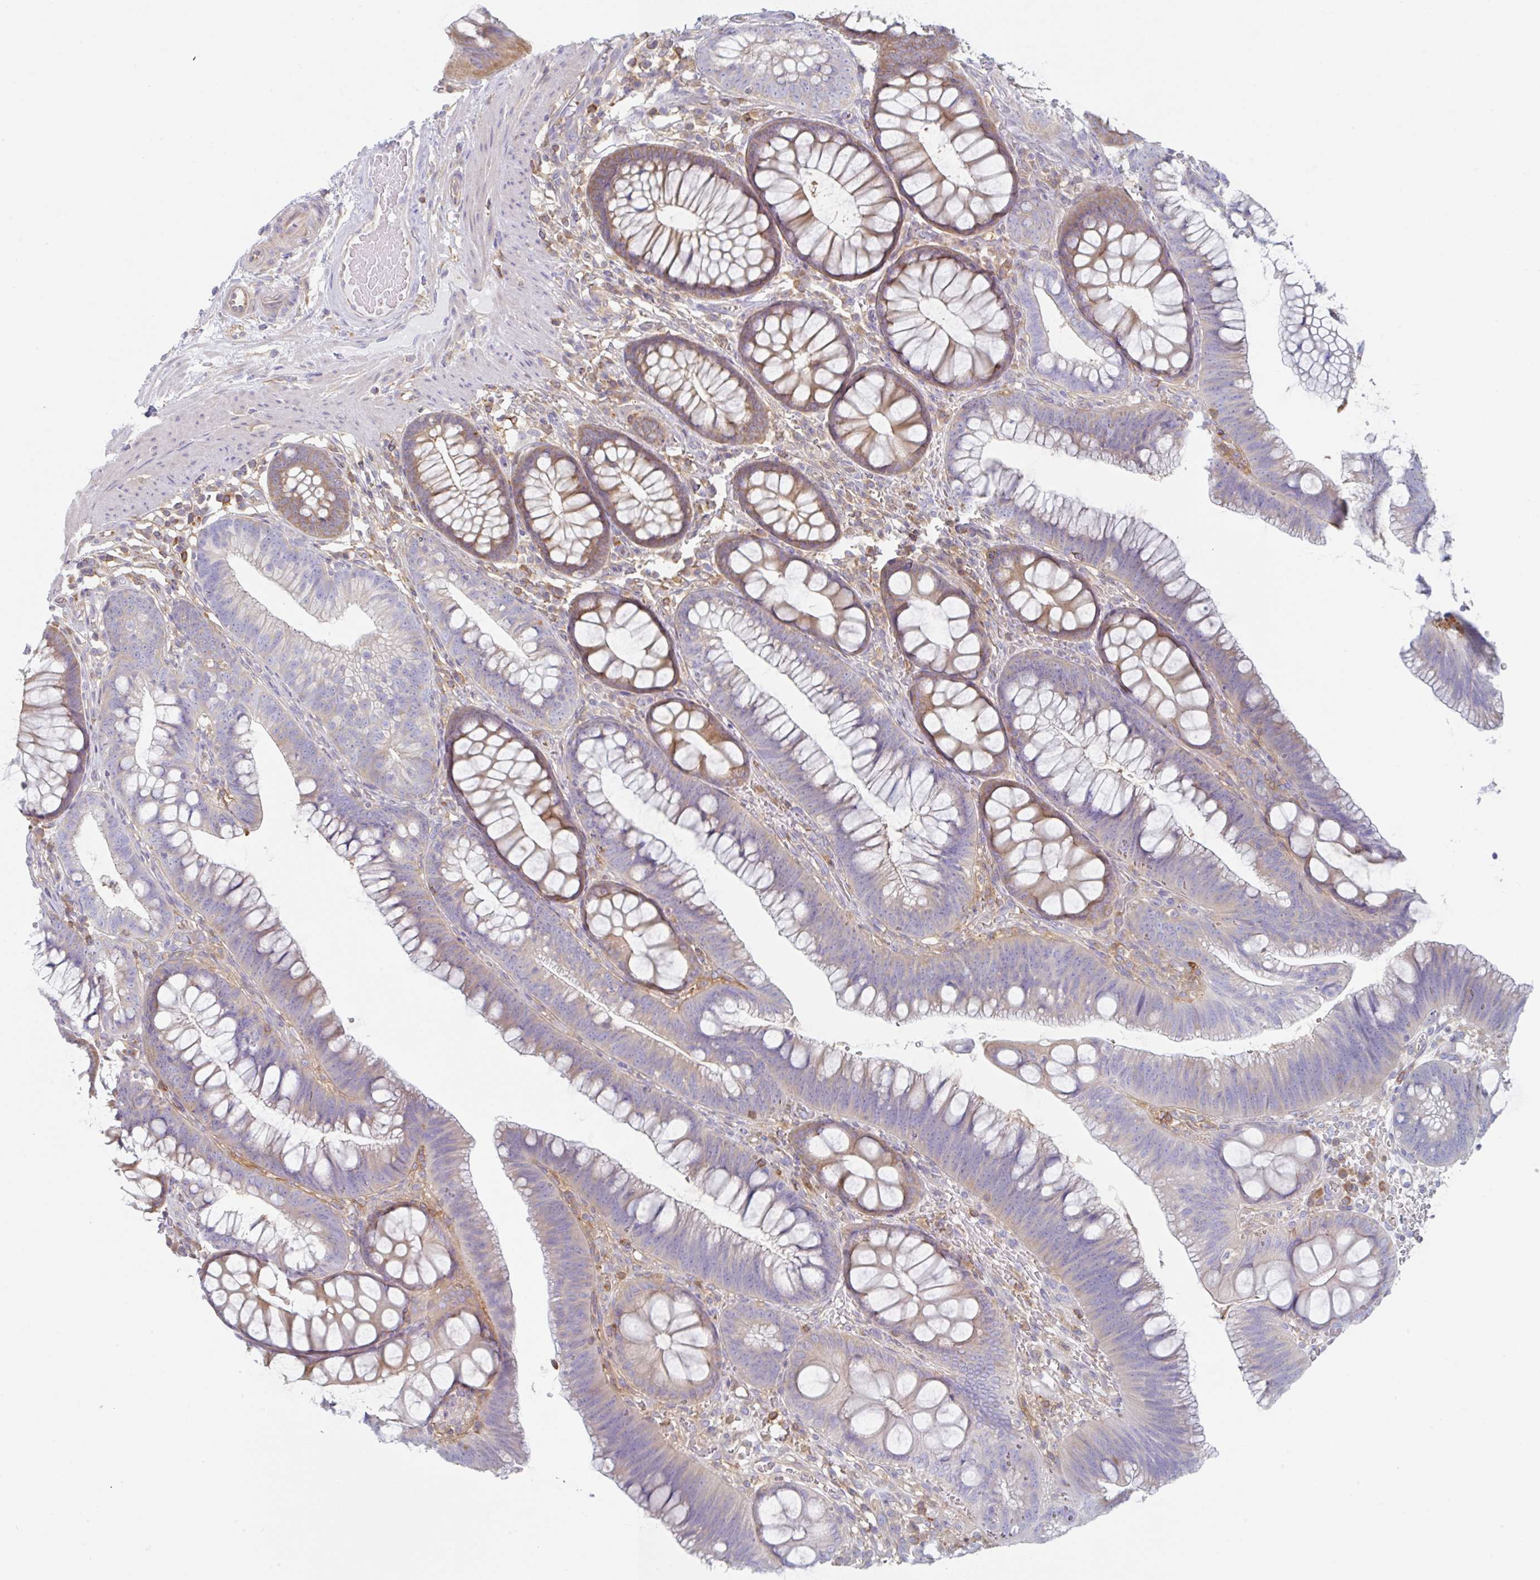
{"staining": {"intensity": "negative", "quantity": "none", "location": "none"}, "tissue": "colon", "cell_type": "Endothelial cells", "image_type": "normal", "snomed": [{"axis": "morphology", "description": "Normal tissue, NOS"}, {"axis": "morphology", "description": "Adenoma, NOS"}, {"axis": "topography", "description": "Soft tissue"}, {"axis": "topography", "description": "Colon"}], "caption": "DAB (3,3'-diaminobenzidine) immunohistochemical staining of unremarkable colon displays no significant staining in endothelial cells. (Stains: DAB (3,3'-diaminobenzidine) immunohistochemistry (IHC) with hematoxylin counter stain, Microscopy: brightfield microscopy at high magnification).", "gene": "AMPD2", "patient": {"sex": "male", "age": 47}}